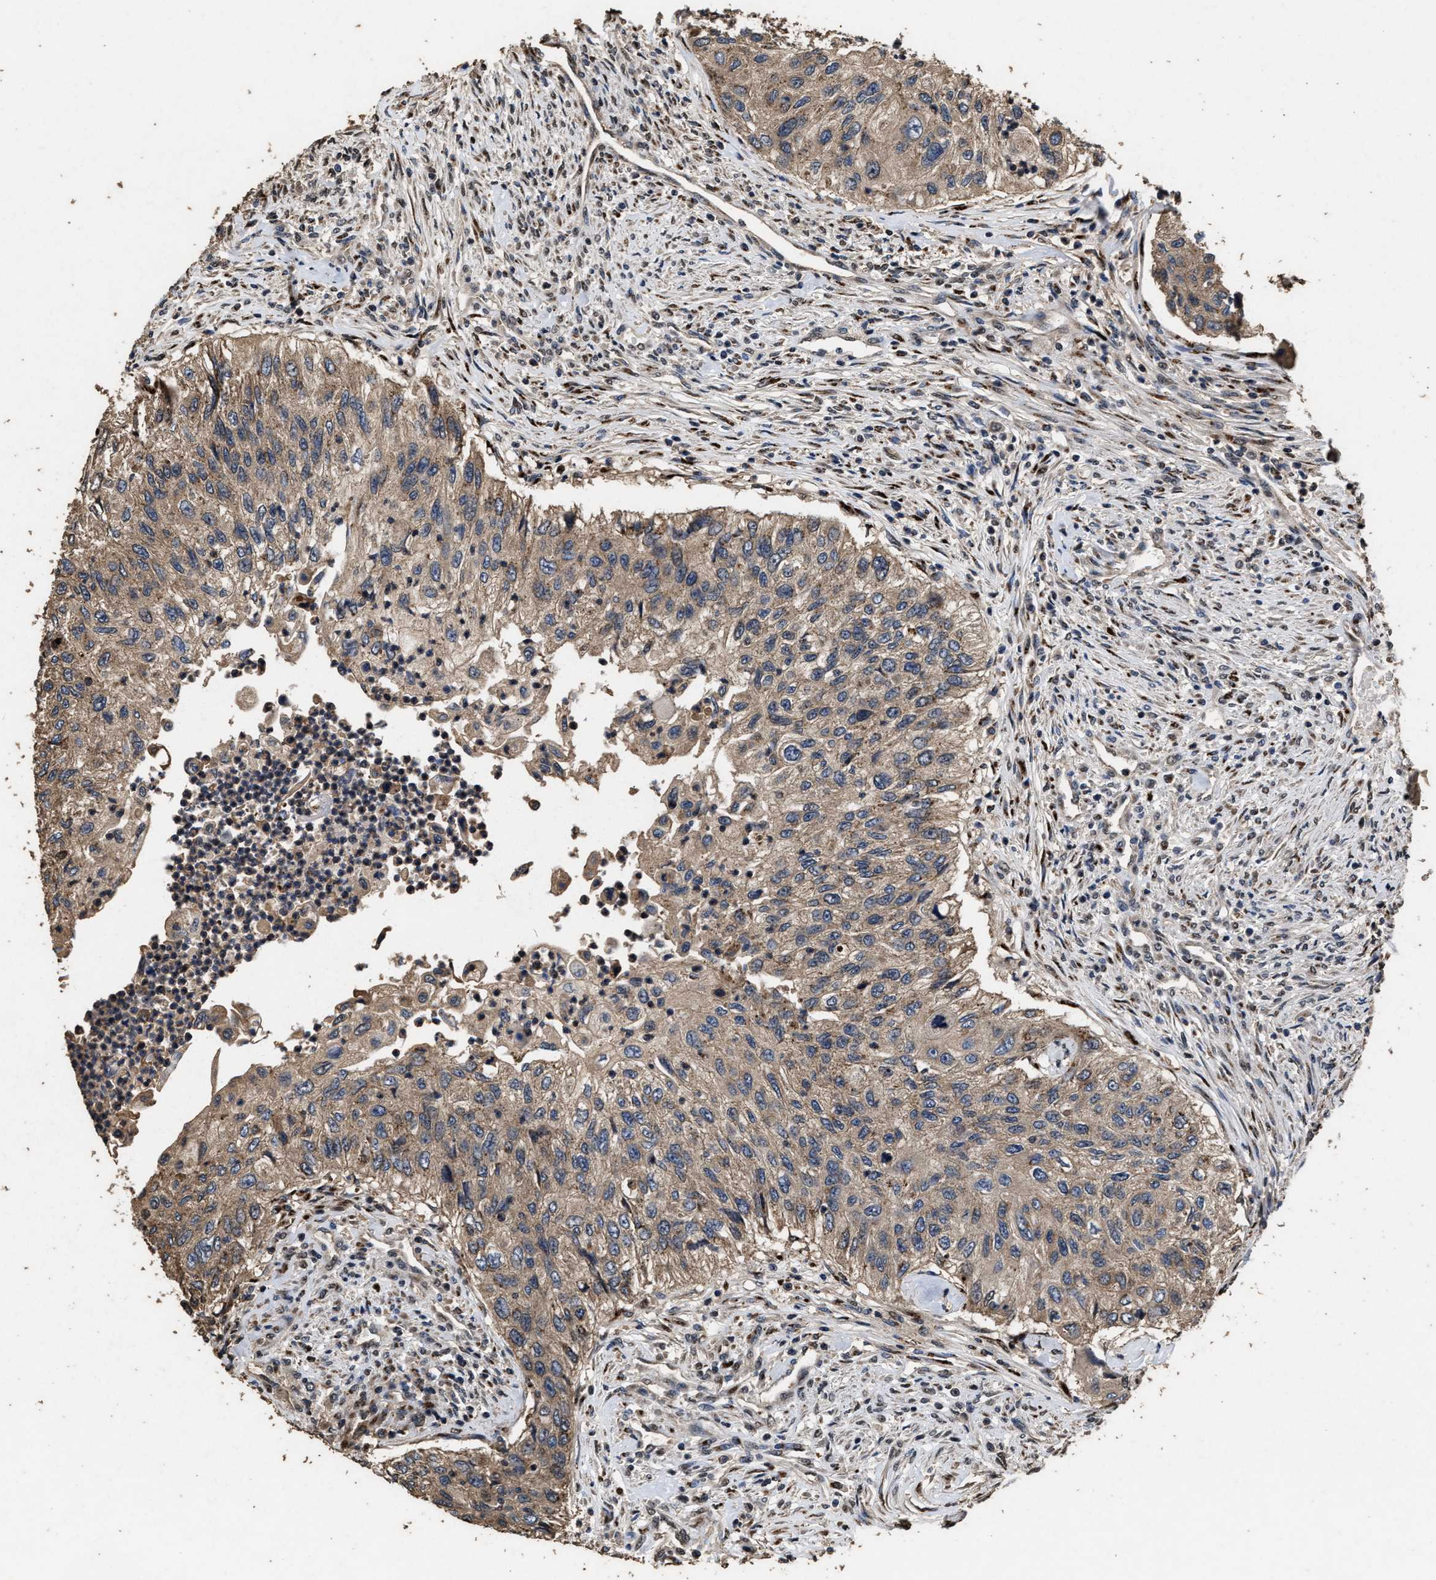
{"staining": {"intensity": "moderate", "quantity": ">75%", "location": "cytoplasmic/membranous"}, "tissue": "urothelial cancer", "cell_type": "Tumor cells", "image_type": "cancer", "snomed": [{"axis": "morphology", "description": "Urothelial carcinoma, High grade"}, {"axis": "topography", "description": "Urinary bladder"}], "caption": "Protein expression analysis of urothelial cancer shows moderate cytoplasmic/membranous positivity in about >75% of tumor cells.", "gene": "TPST2", "patient": {"sex": "female", "age": 60}}